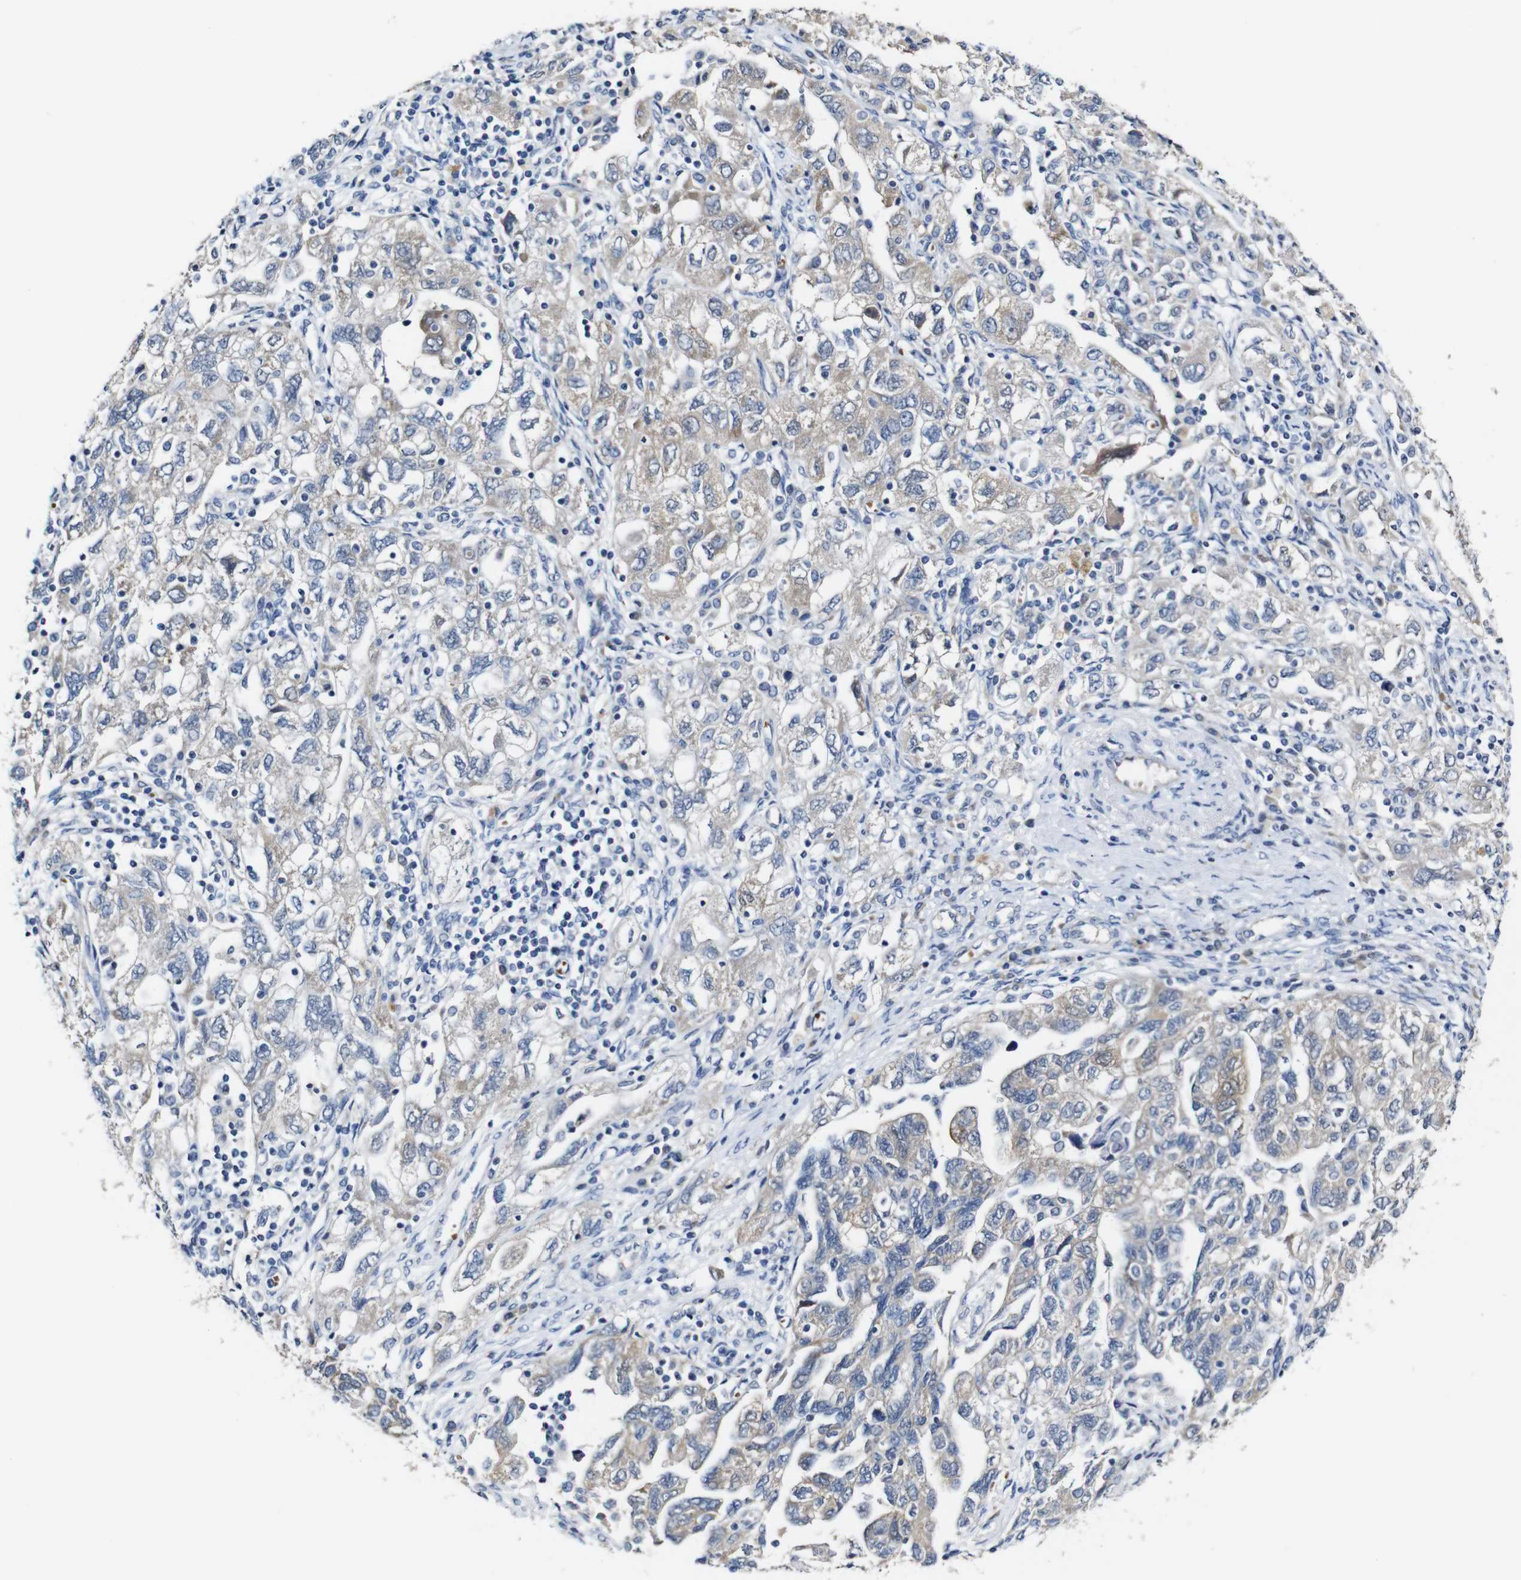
{"staining": {"intensity": "weak", "quantity": "25%-75%", "location": "cytoplasmic/membranous"}, "tissue": "ovarian cancer", "cell_type": "Tumor cells", "image_type": "cancer", "snomed": [{"axis": "morphology", "description": "Carcinoma, NOS"}, {"axis": "morphology", "description": "Cystadenocarcinoma, serous, NOS"}, {"axis": "topography", "description": "Ovary"}], "caption": "DAB immunohistochemical staining of ovarian serous cystadenocarcinoma reveals weak cytoplasmic/membranous protein staining in approximately 25%-75% of tumor cells.", "gene": "TBC1D32", "patient": {"sex": "female", "age": 69}}